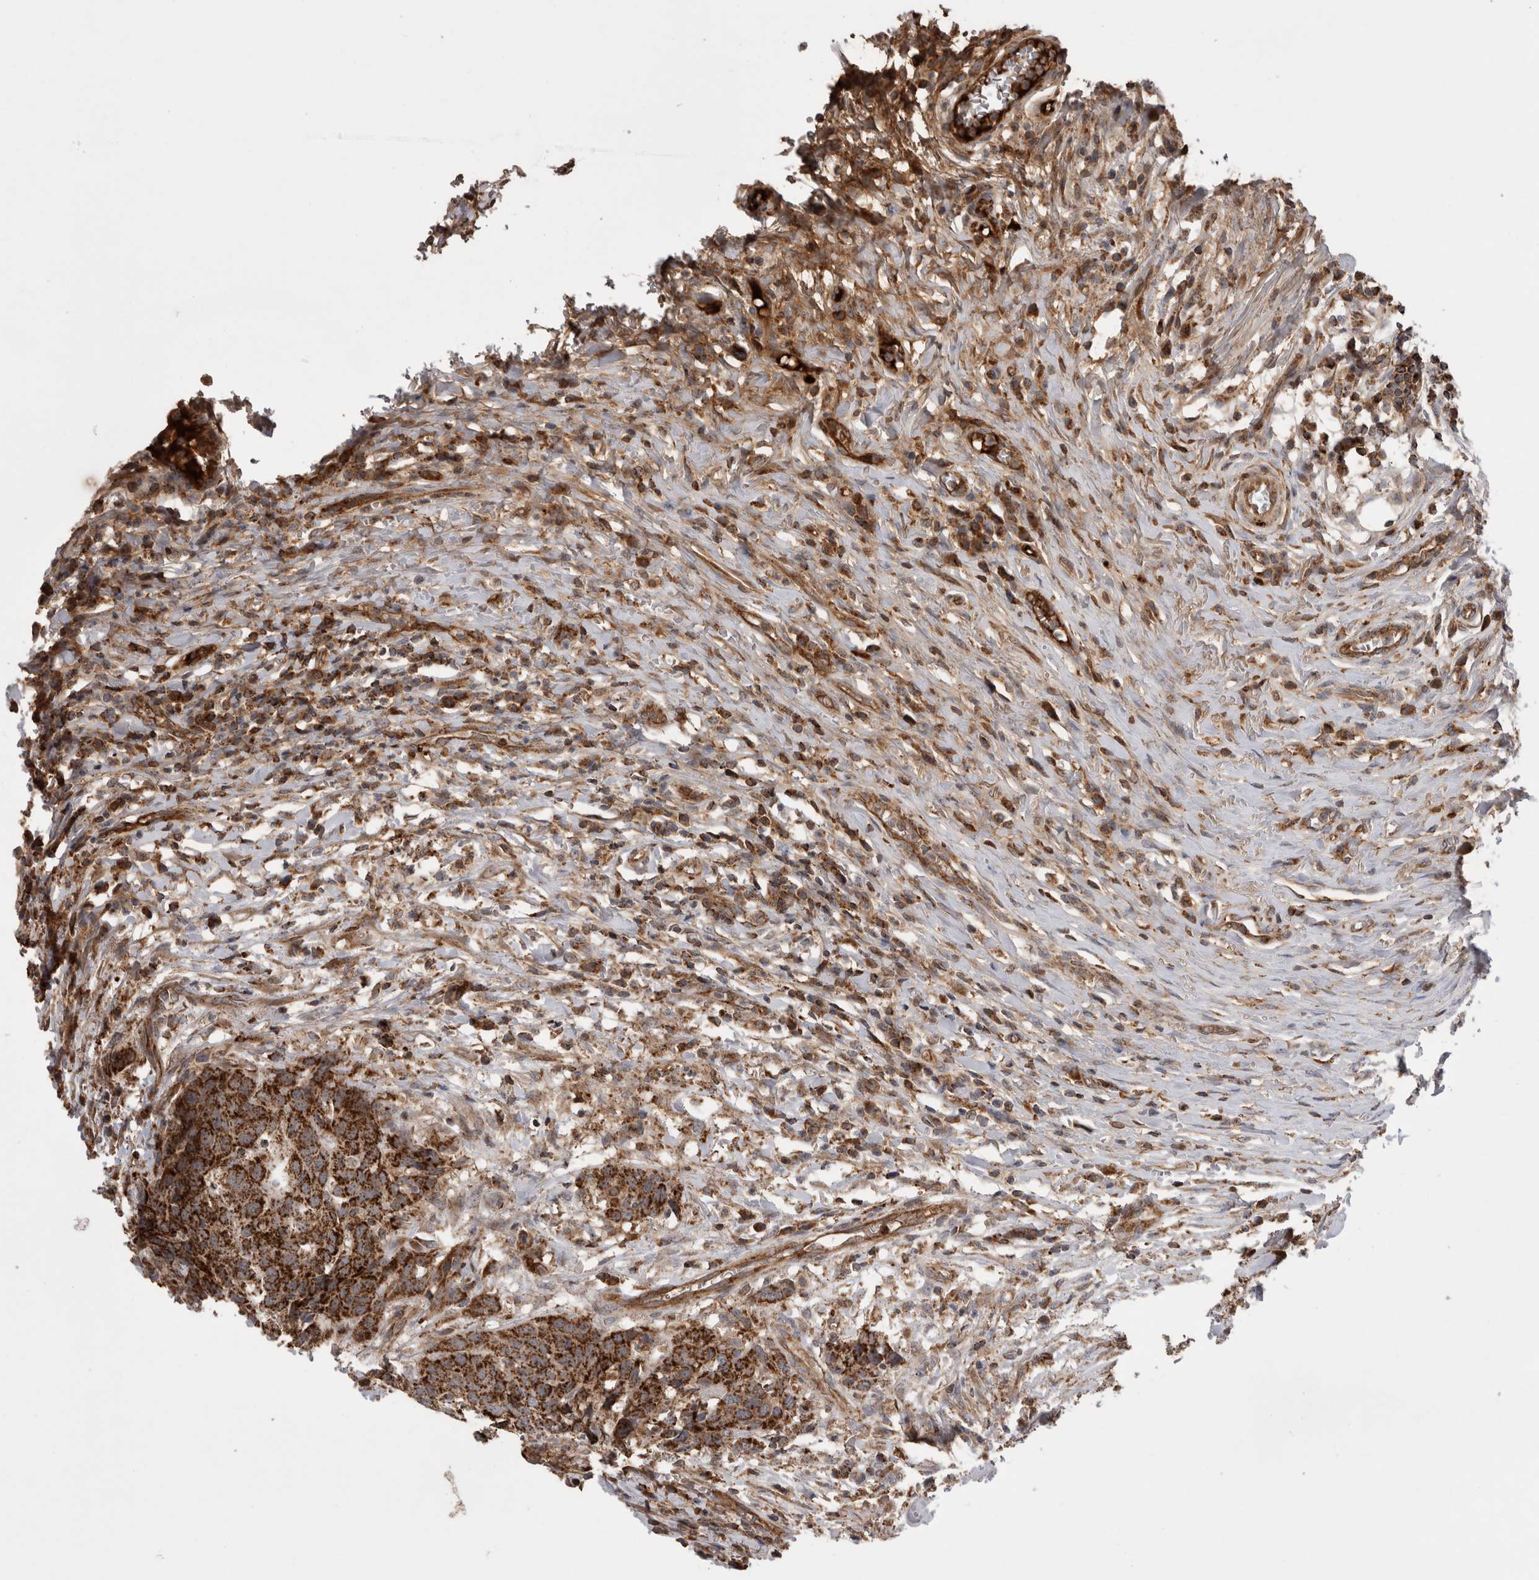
{"staining": {"intensity": "strong", "quantity": ">75%", "location": "cytoplasmic/membranous"}, "tissue": "head and neck cancer", "cell_type": "Tumor cells", "image_type": "cancer", "snomed": [{"axis": "morphology", "description": "Squamous cell carcinoma, NOS"}, {"axis": "topography", "description": "Head-Neck"}], "caption": "Immunohistochemistry (IHC) of human head and neck squamous cell carcinoma exhibits high levels of strong cytoplasmic/membranous expression in approximately >75% of tumor cells.", "gene": "DARS2", "patient": {"sex": "male", "age": 66}}